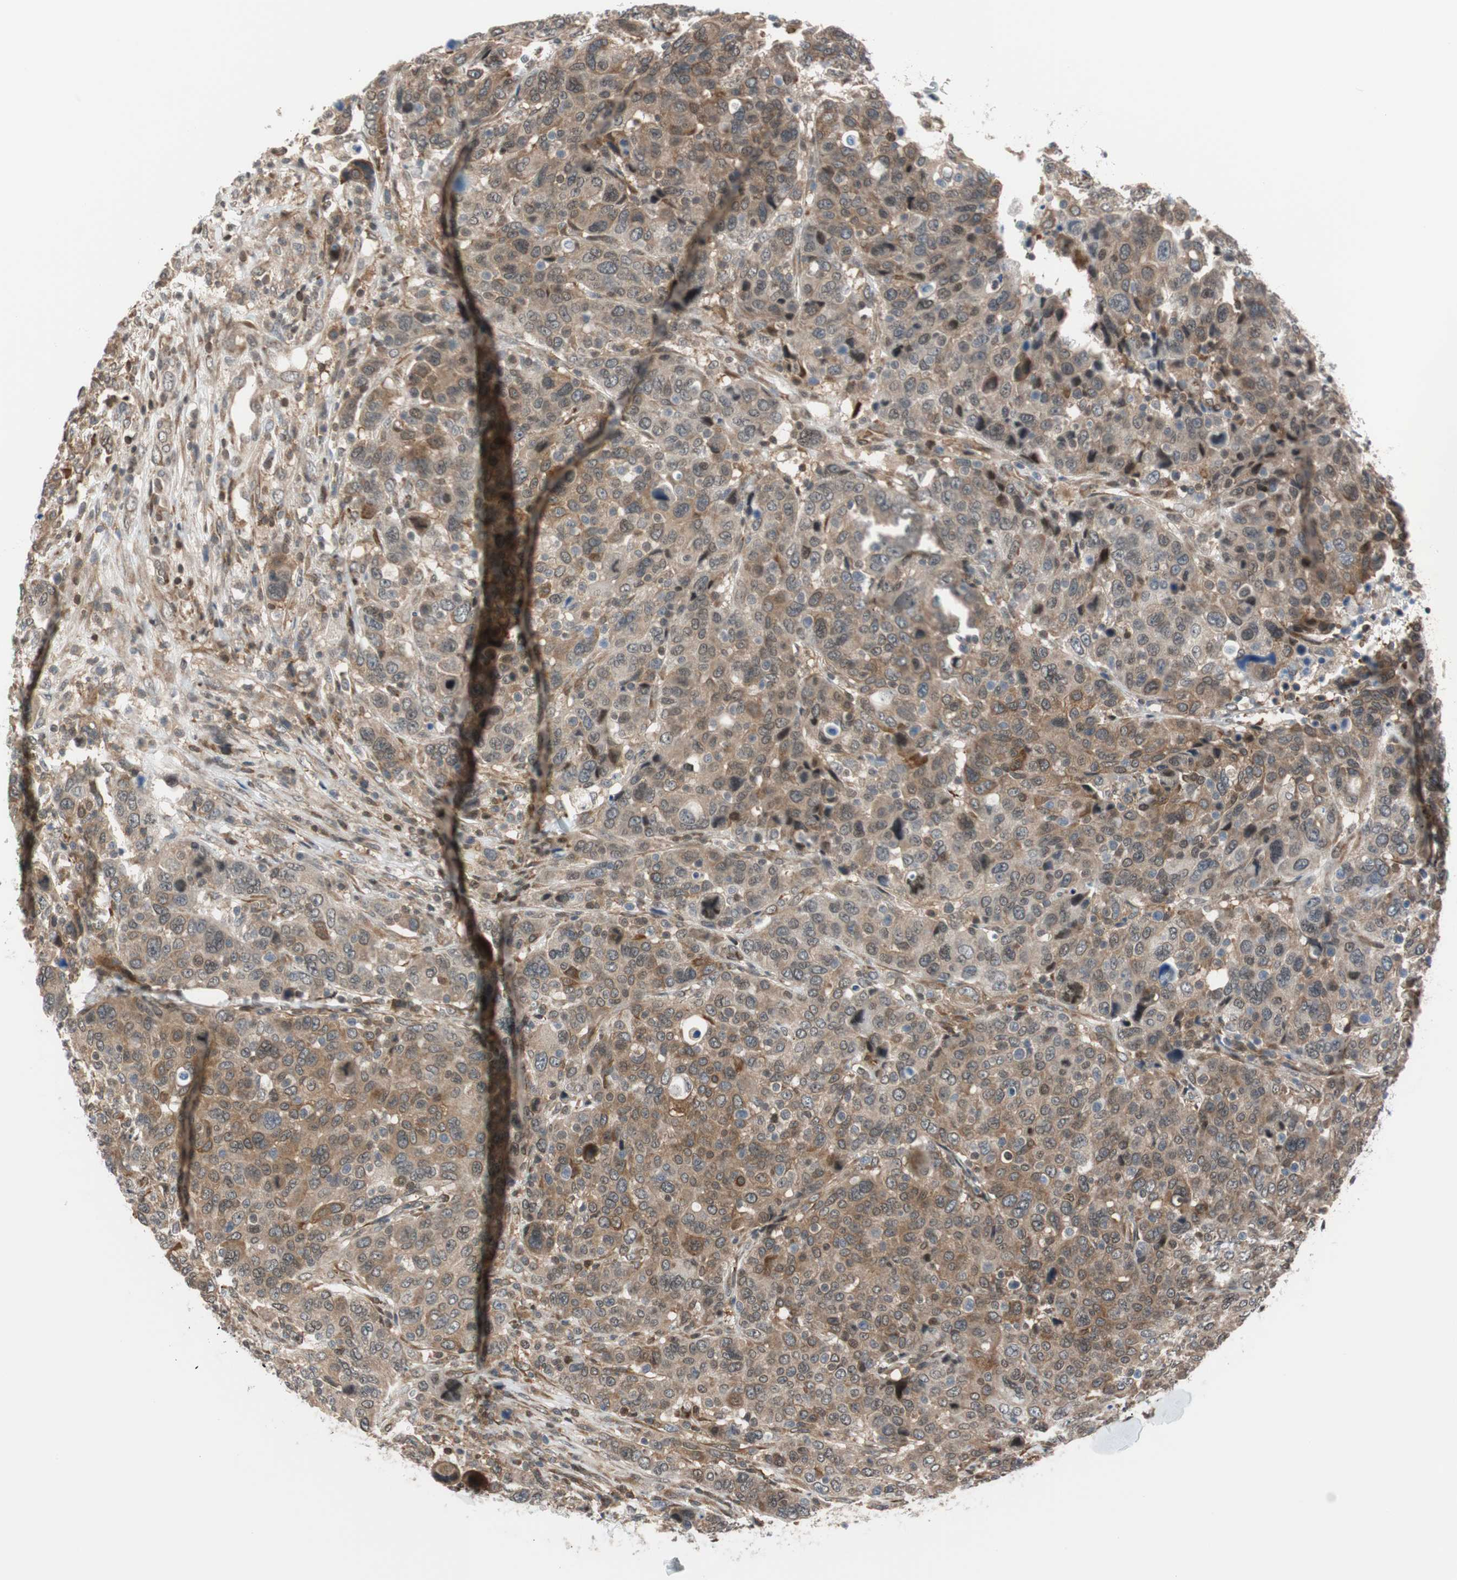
{"staining": {"intensity": "moderate", "quantity": ">75%", "location": "cytoplasmic/membranous"}, "tissue": "breast cancer", "cell_type": "Tumor cells", "image_type": "cancer", "snomed": [{"axis": "morphology", "description": "Duct carcinoma"}, {"axis": "topography", "description": "Breast"}], "caption": "This histopathology image shows breast cancer stained with IHC to label a protein in brown. The cytoplasmic/membranous of tumor cells show moderate positivity for the protein. Nuclei are counter-stained blue.", "gene": "ZNF512B", "patient": {"sex": "female", "age": 37}}